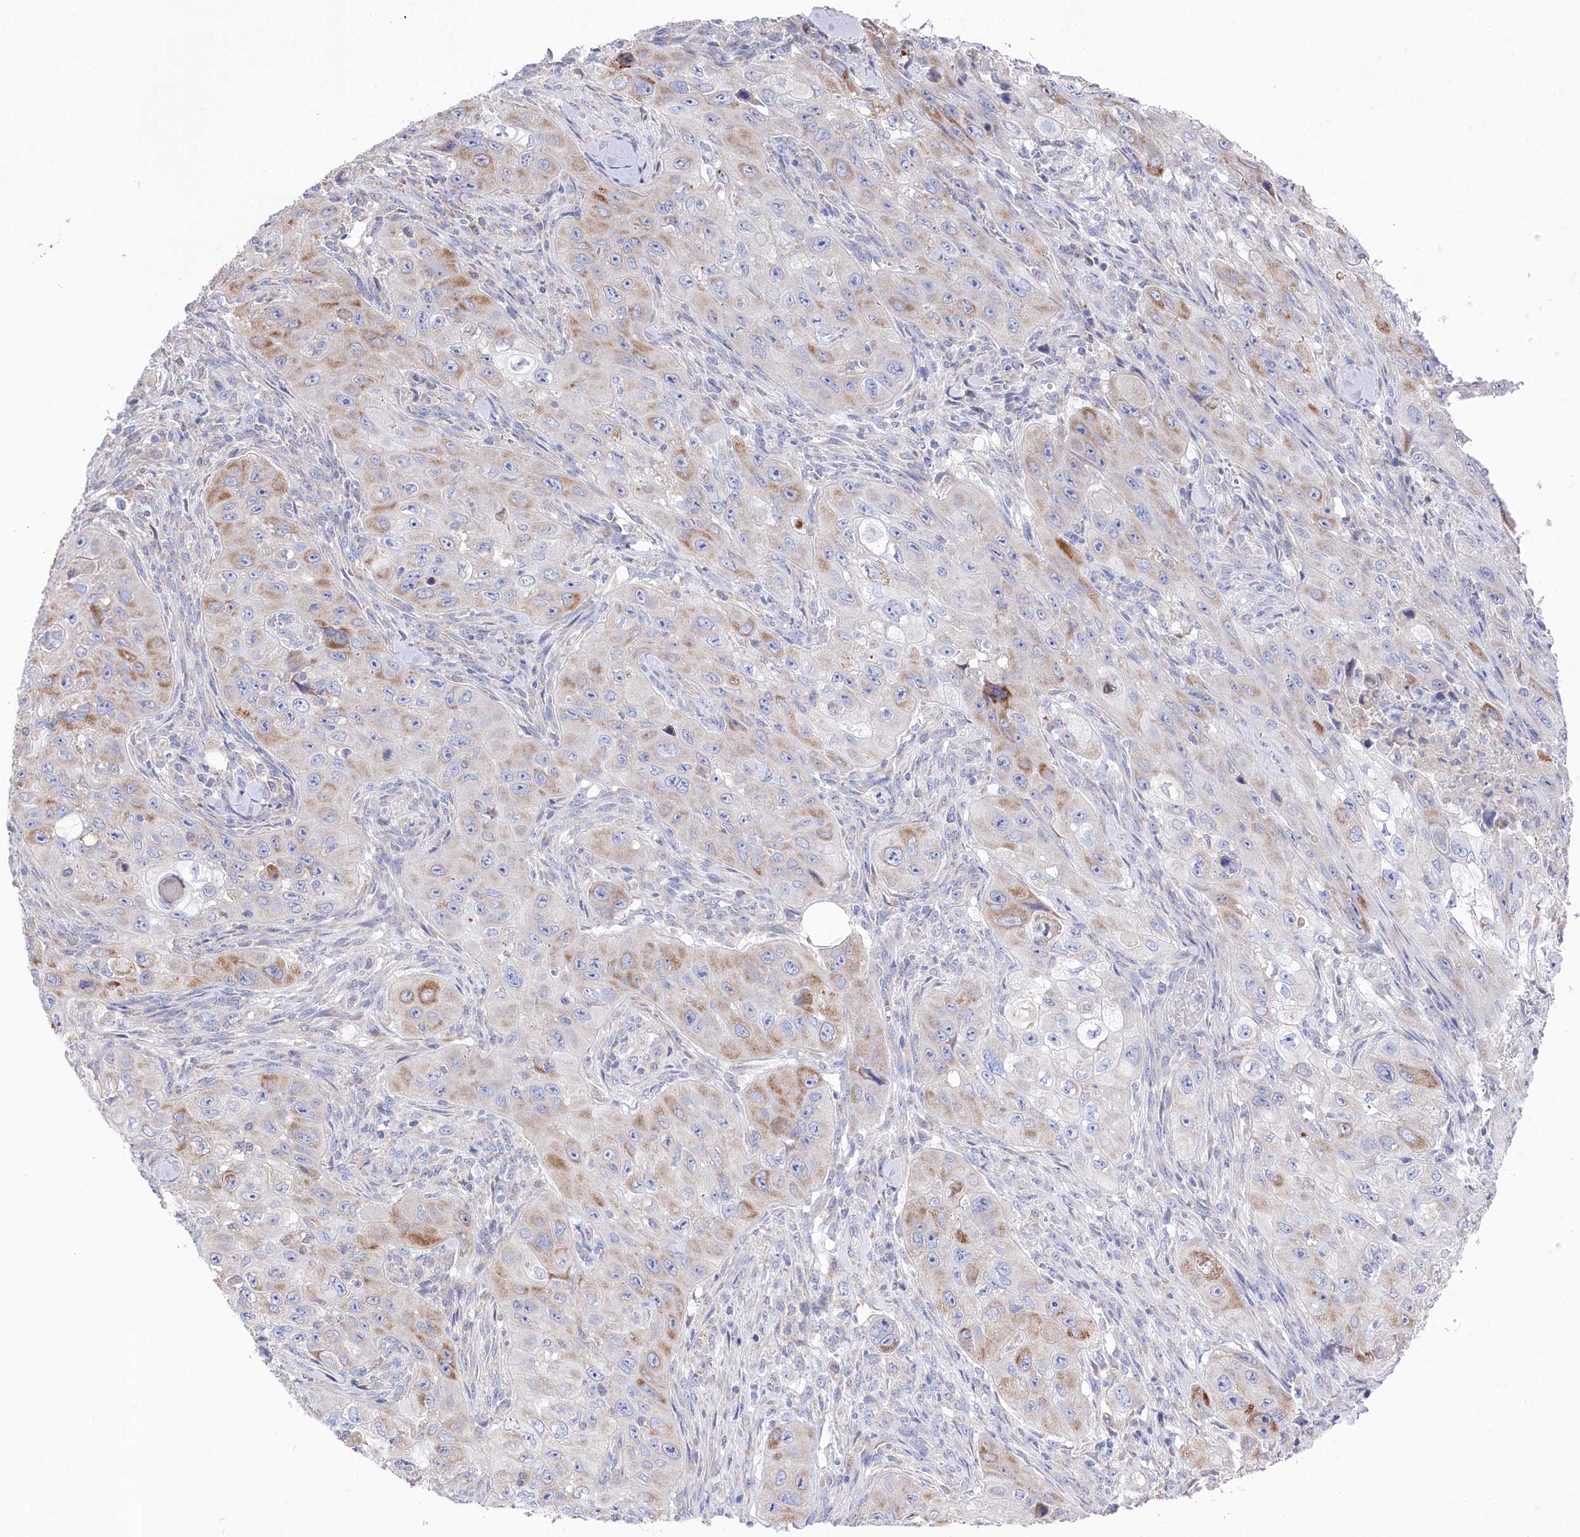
{"staining": {"intensity": "moderate", "quantity": "<25%", "location": "cytoplasmic/membranous"}, "tissue": "skin cancer", "cell_type": "Tumor cells", "image_type": "cancer", "snomed": [{"axis": "morphology", "description": "Squamous cell carcinoma, NOS"}, {"axis": "topography", "description": "Skin"}, {"axis": "topography", "description": "Subcutis"}], "caption": "Squamous cell carcinoma (skin) was stained to show a protein in brown. There is low levels of moderate cytoplasmic/membranous positivity in approximately <25% of tumor cells.", "gene": "POGLUT1", "patient": {"sex": "male", "age": 73}}